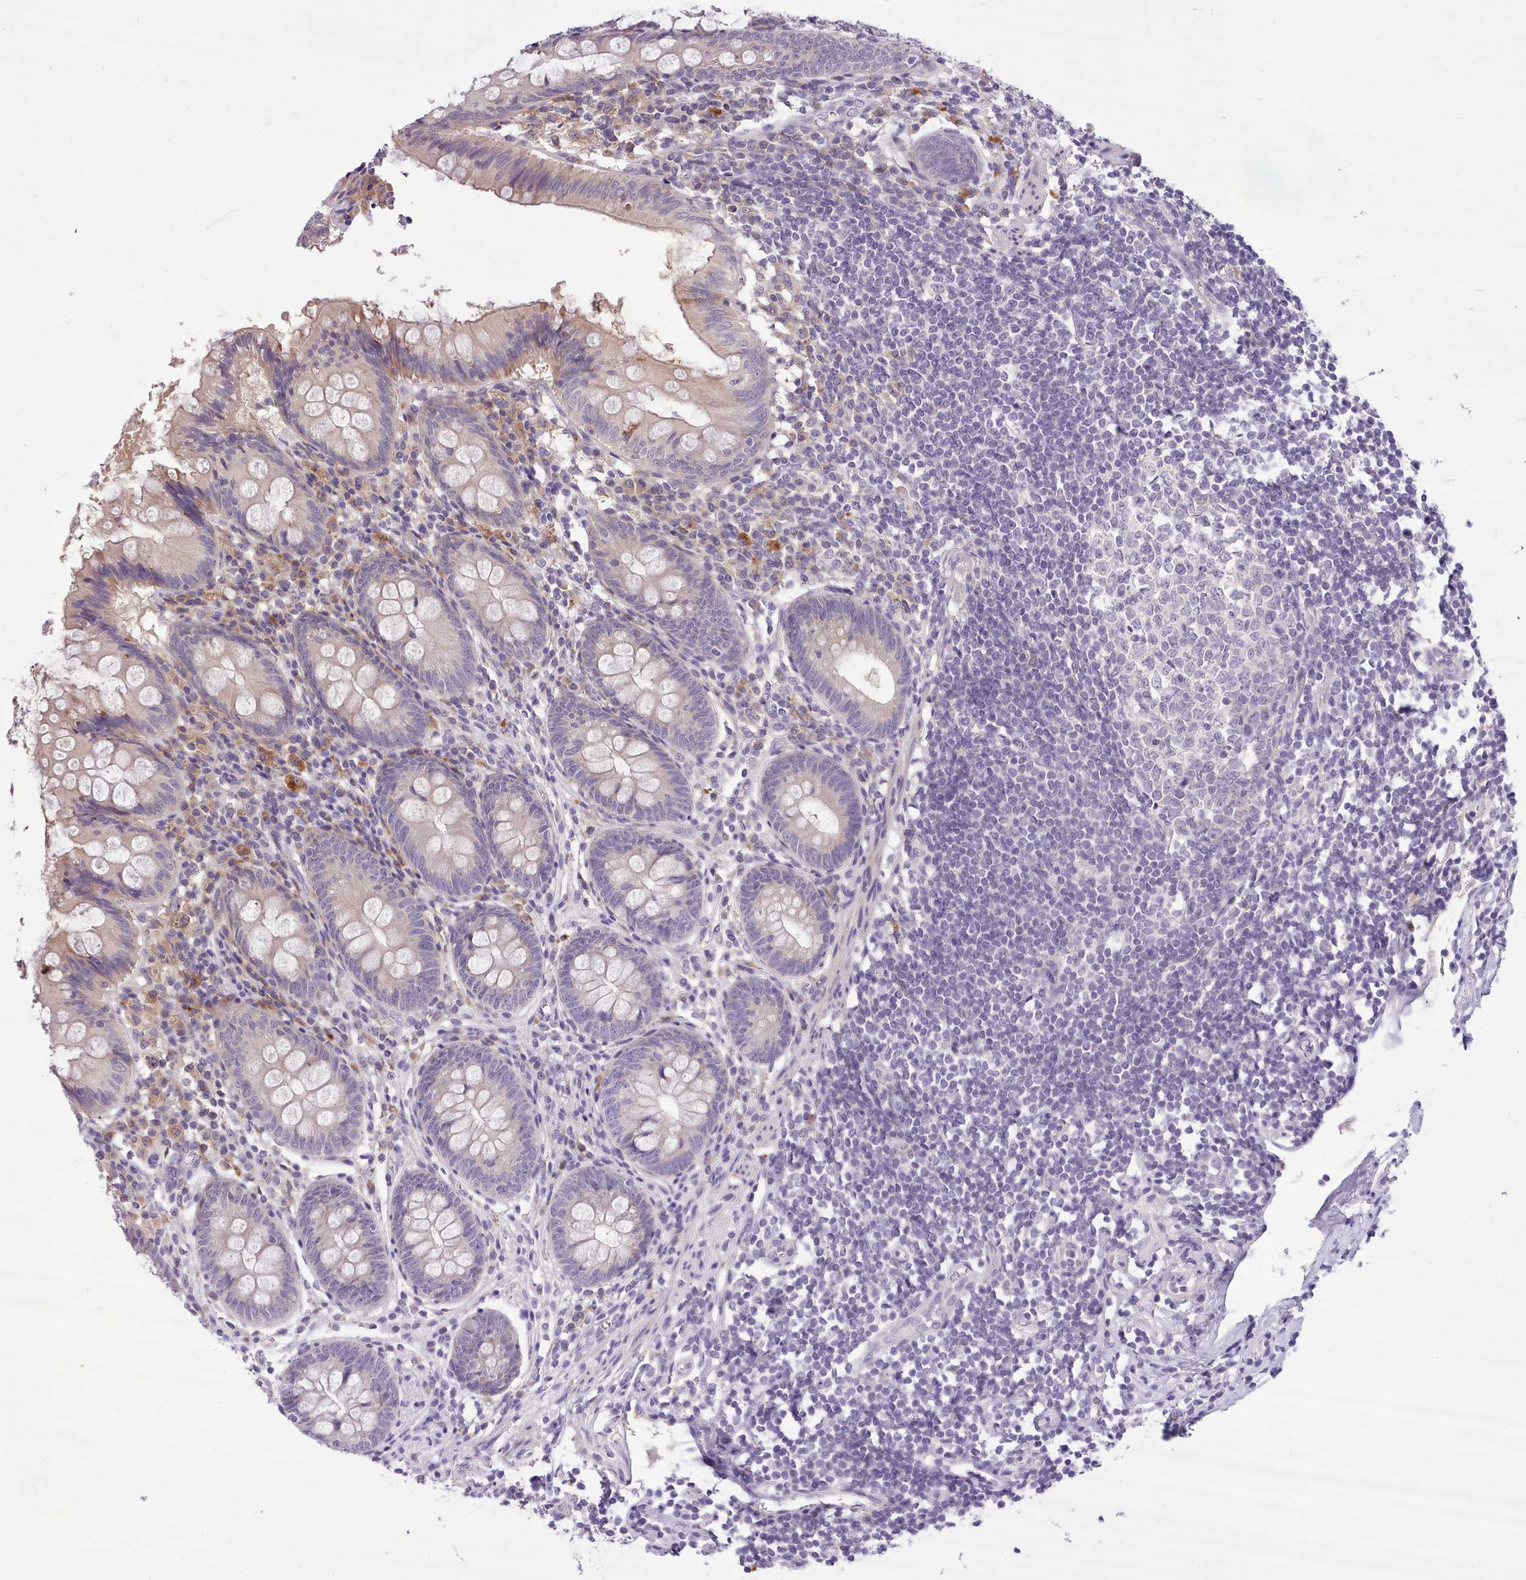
{"staining": {"intensity": "weak", "quantity": "<25%", "location": "cytoplasmic/membranous"}, "tissue": "appendix", "cell_type": "Glandular cells", "image_type": "normal", "snomed": [{"axis": "morphology", "description": "Normal tissue, NOS"}, {"axis": "topography", "description": "Appendix"}], "caption": "The micrograph exhibits no significant positivity in glandular cells of appendix. (Brightfield microscopy of DAB IHC at high magnification).", "gene": "FAM83E", "patient": {"sex": "female", "age": 51}}